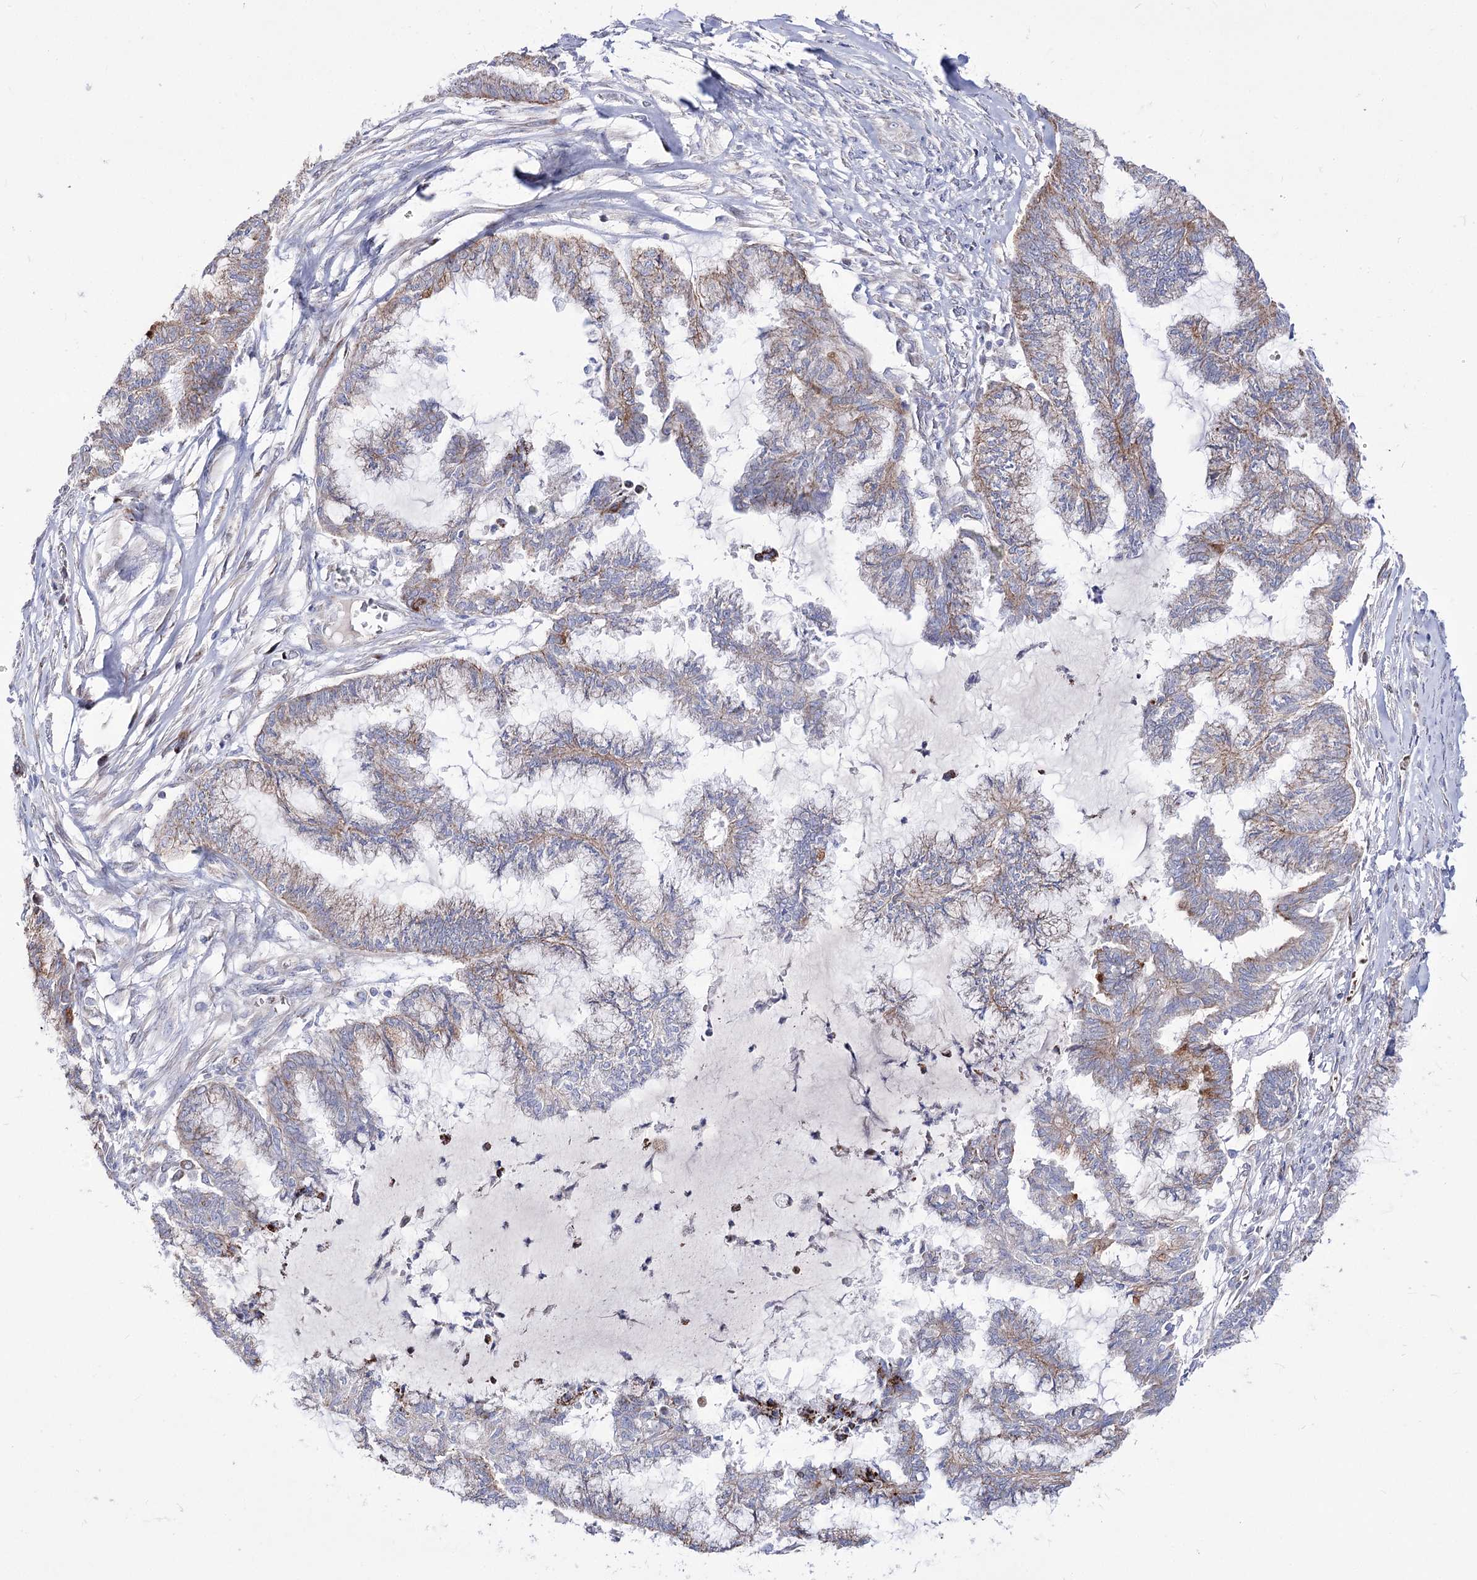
{"staining": {"intensity": "moderate", "quantity": "<25%", "location": "cytoplasmic/membranous"}, "tissue": "endometrial cancer", "cell_type": "Tumor cells", "image_type": "cancer", "snomed": [{"axis": "morphology", "description": "Adenocarcinoma, NOS"}, {"axis": "topography", "description": "Endometrium"}], "caption": "Tumor cells display low levels of moderate cytoplasmic/membranous staining in about <25% of cells in human adenocarcinoma (endometrial).", "gene": "OSBPL5", "patient": {"sex": "female", "age": 86}}